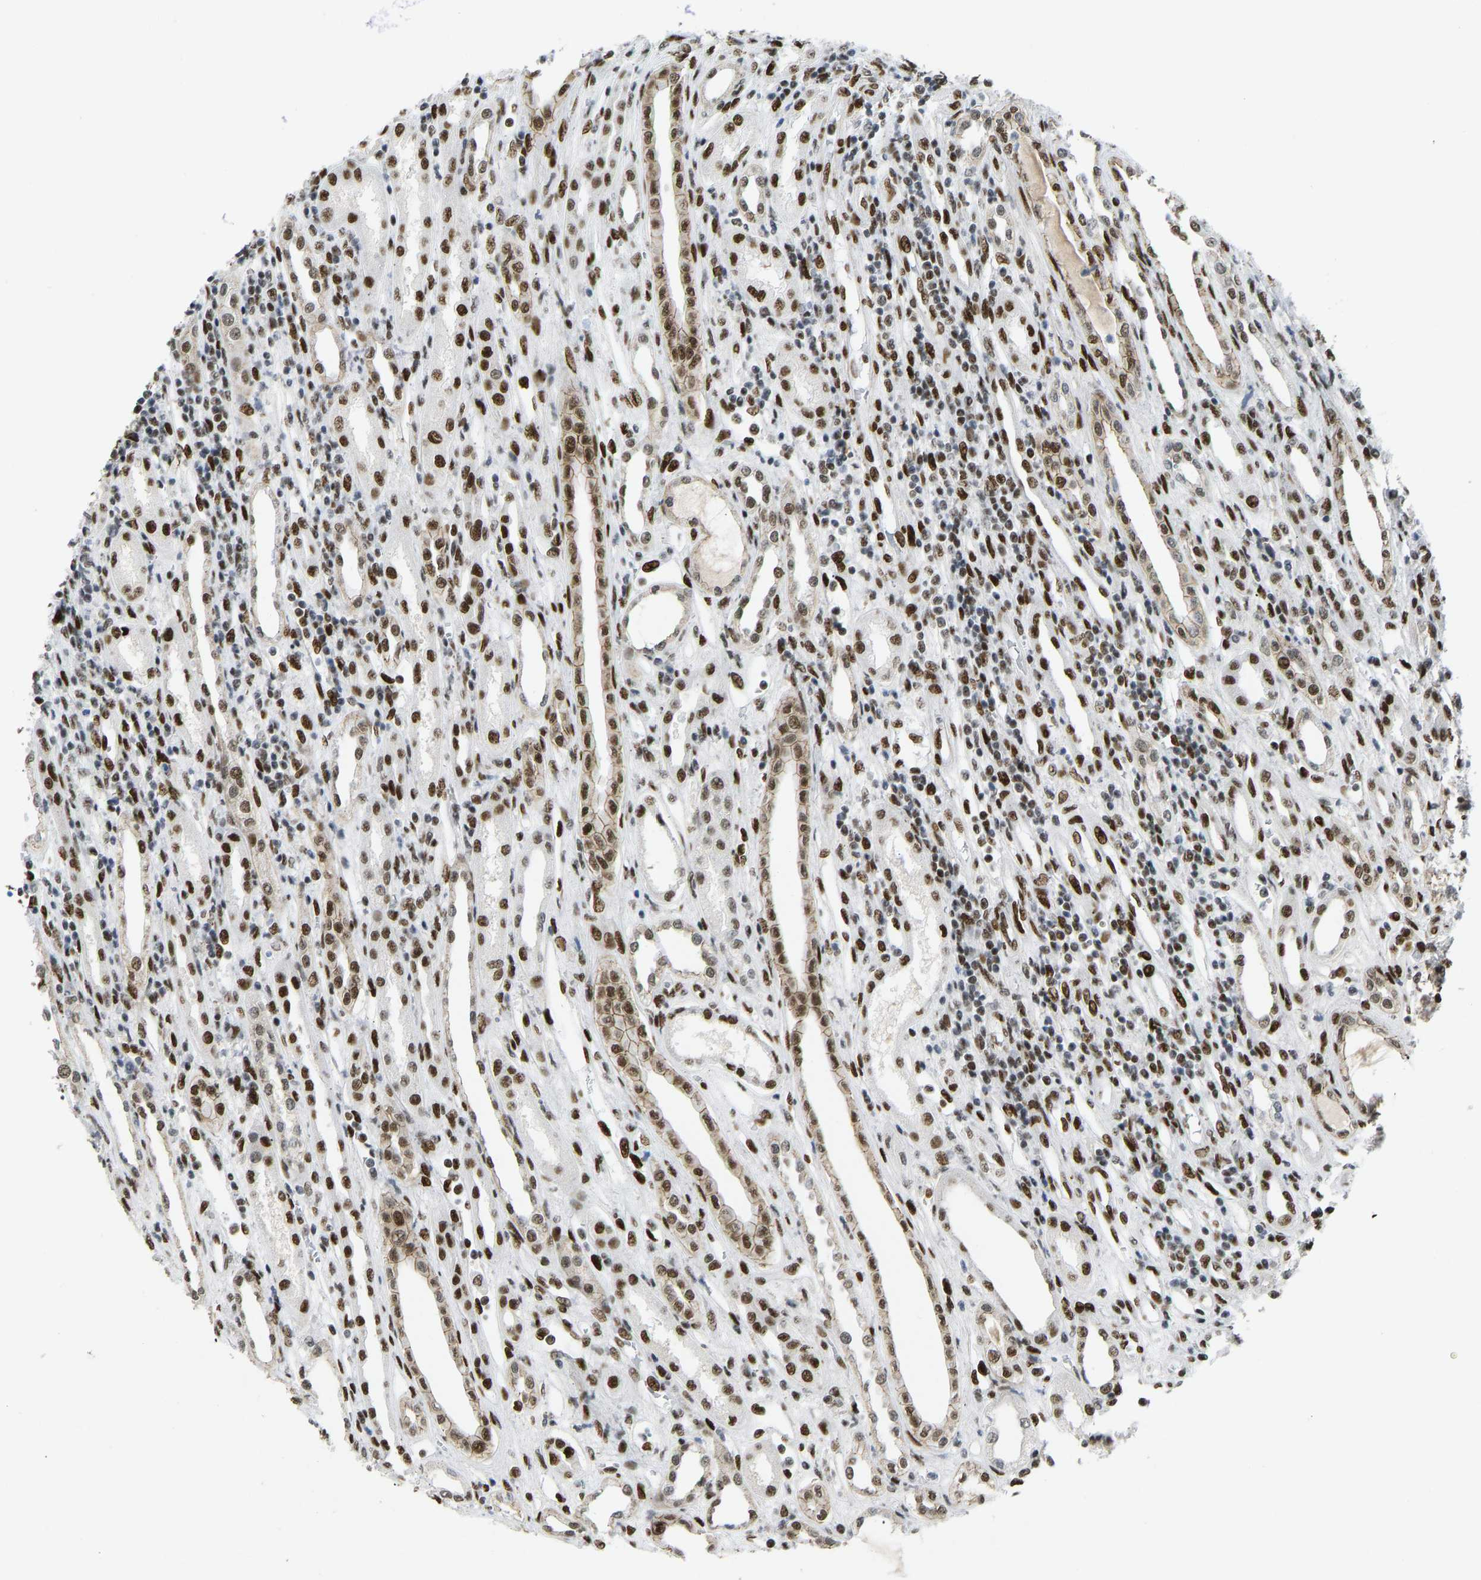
{"staining": {"intensity": "strong", "quantity": ">75%", "location": "nuclear"}, "tissue": "renal cancer", "cell_type": "Tumor cells", "image_type": "cancer", "snomed": [{"axis": "morphology", "description": "Adenocarcinoma, NOS"}, {"axis": "topography", "description": "Kidney"}], "caption": "Immunohistochemistry photomicrograph of neoplastic tissue: renal adenocarcinoma stained using immunohistochemistry (IHC) displays high levels of strong protein expression localized specifically in the nuclear of tumor cells, appearing as a nuclear brown color.", "gene": "FOXK1", "patient": {"sex": "female", "age": 54}}